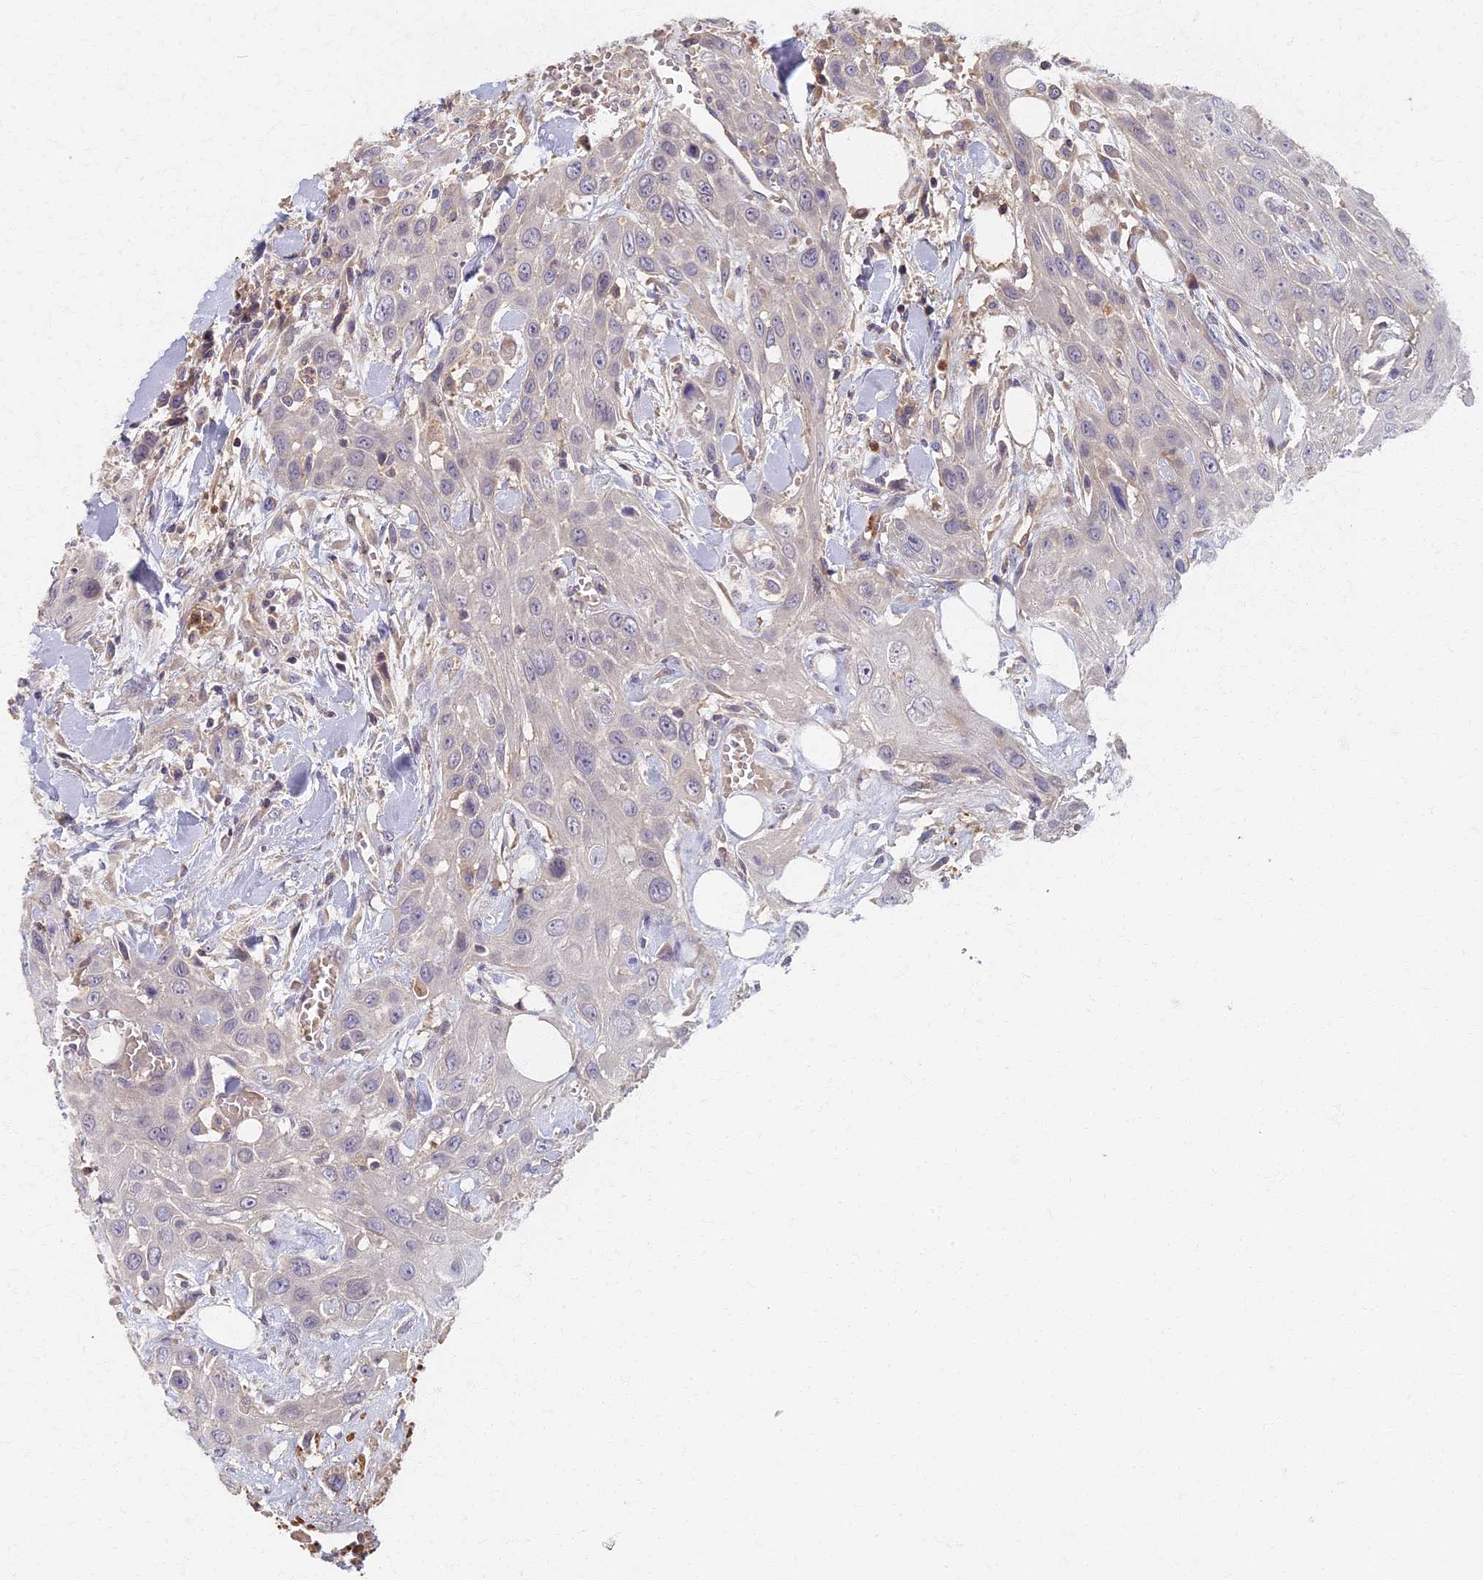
{"staining": {"intensity": "negative", "quantity": "none", "location": "none"}, "tissue": "head and neck cancer", "cell_type": "Tumor cells", "image_type": "cancer", "snomed": [{"axis": "morphology", "description": "Squamous cell carcinoma, NOS"}, {"axis": "topography", "description": "Head-Neck"}], "caption": "IHC image of head and neck cancer (squamous cell carcinoma) stained for a protein (brown), which exhibits no positivity in tumor cells.", "gene": "AP4E1", "patient": {"sex": "male", "age": 81}}